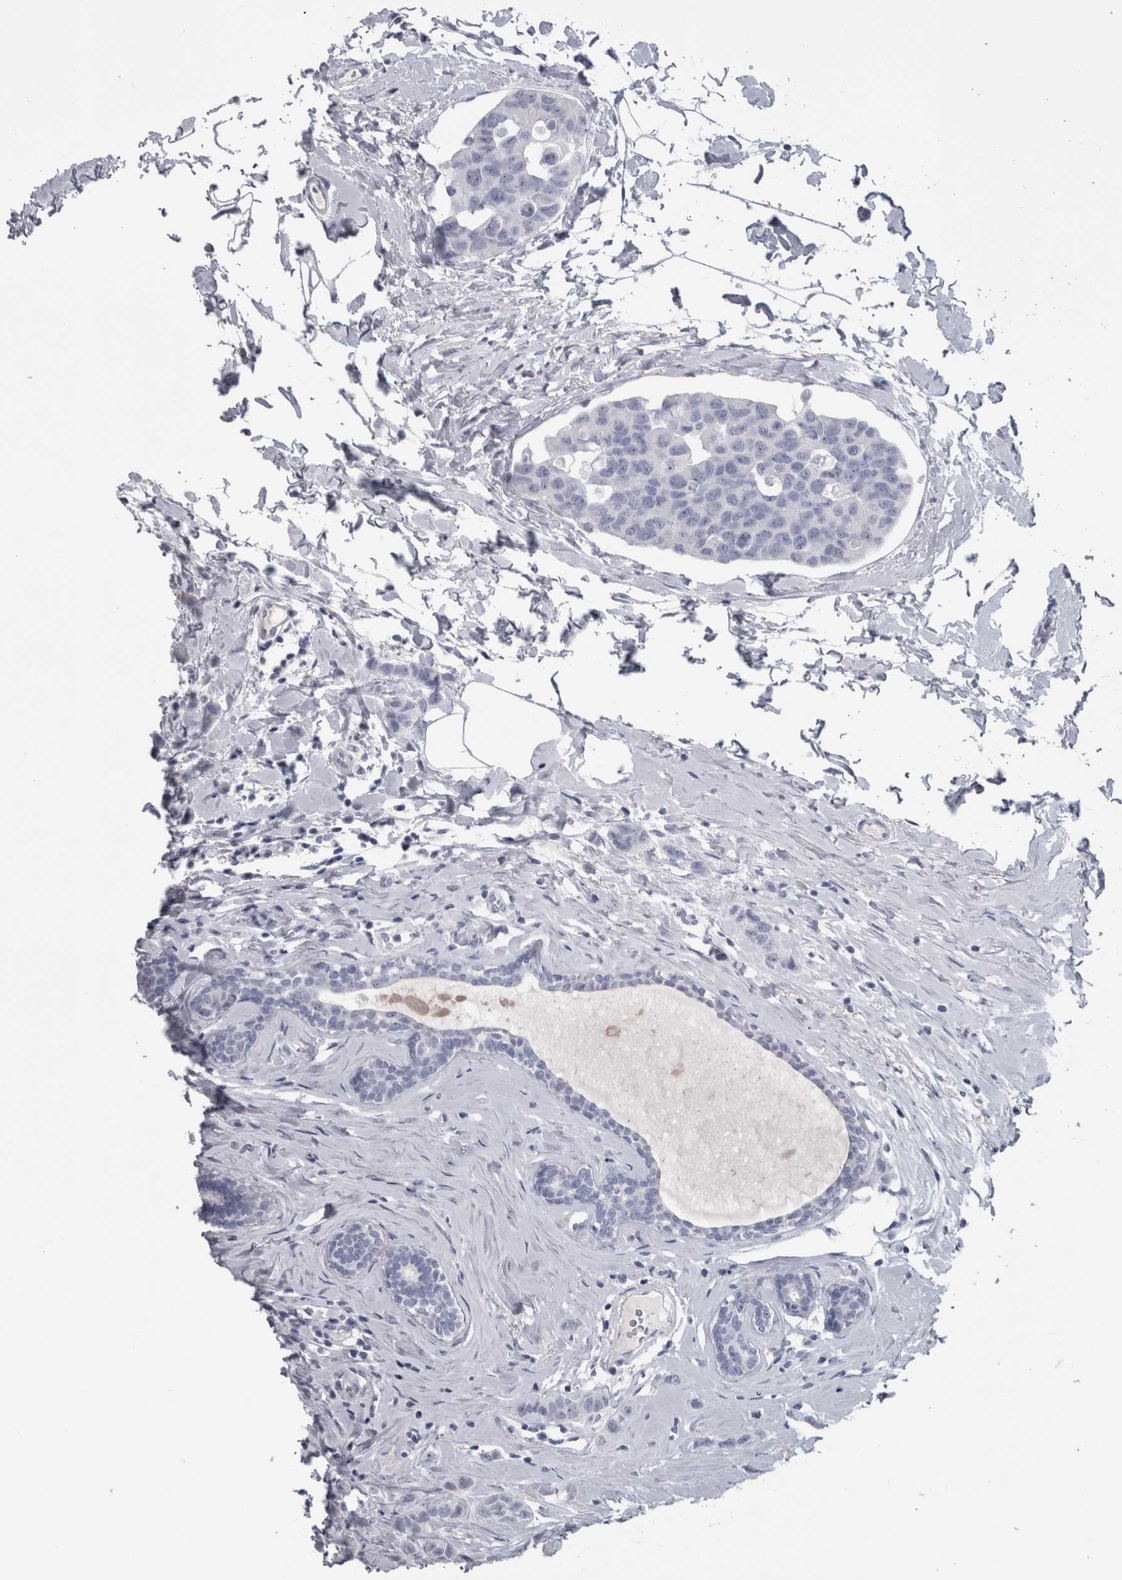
{"staining": {"intensity": "negative", "quantity": "none", "location": "none"}, "tissue": "breast cancer", "cell_type": "Tumor cells", "image_type": "cancer", "snomed": [{"axis": "morphology", "description": "Normal tissue, NOS"}, {"axis": "morphology", "description": "Duct carcinoma"}, {"axis": "topography", "description": "Breast"}], "caption": "IHC of human breast cancer (invasive ductal carcinoma) demonstrates no expression in tumor cells. (DAB (3,3'-diaminobenzidine) immunohistochemistry visualized using brightfield microscopy, high magnification).", "gene": "PTH", "patient": {"sex": "female", "age": 50}}